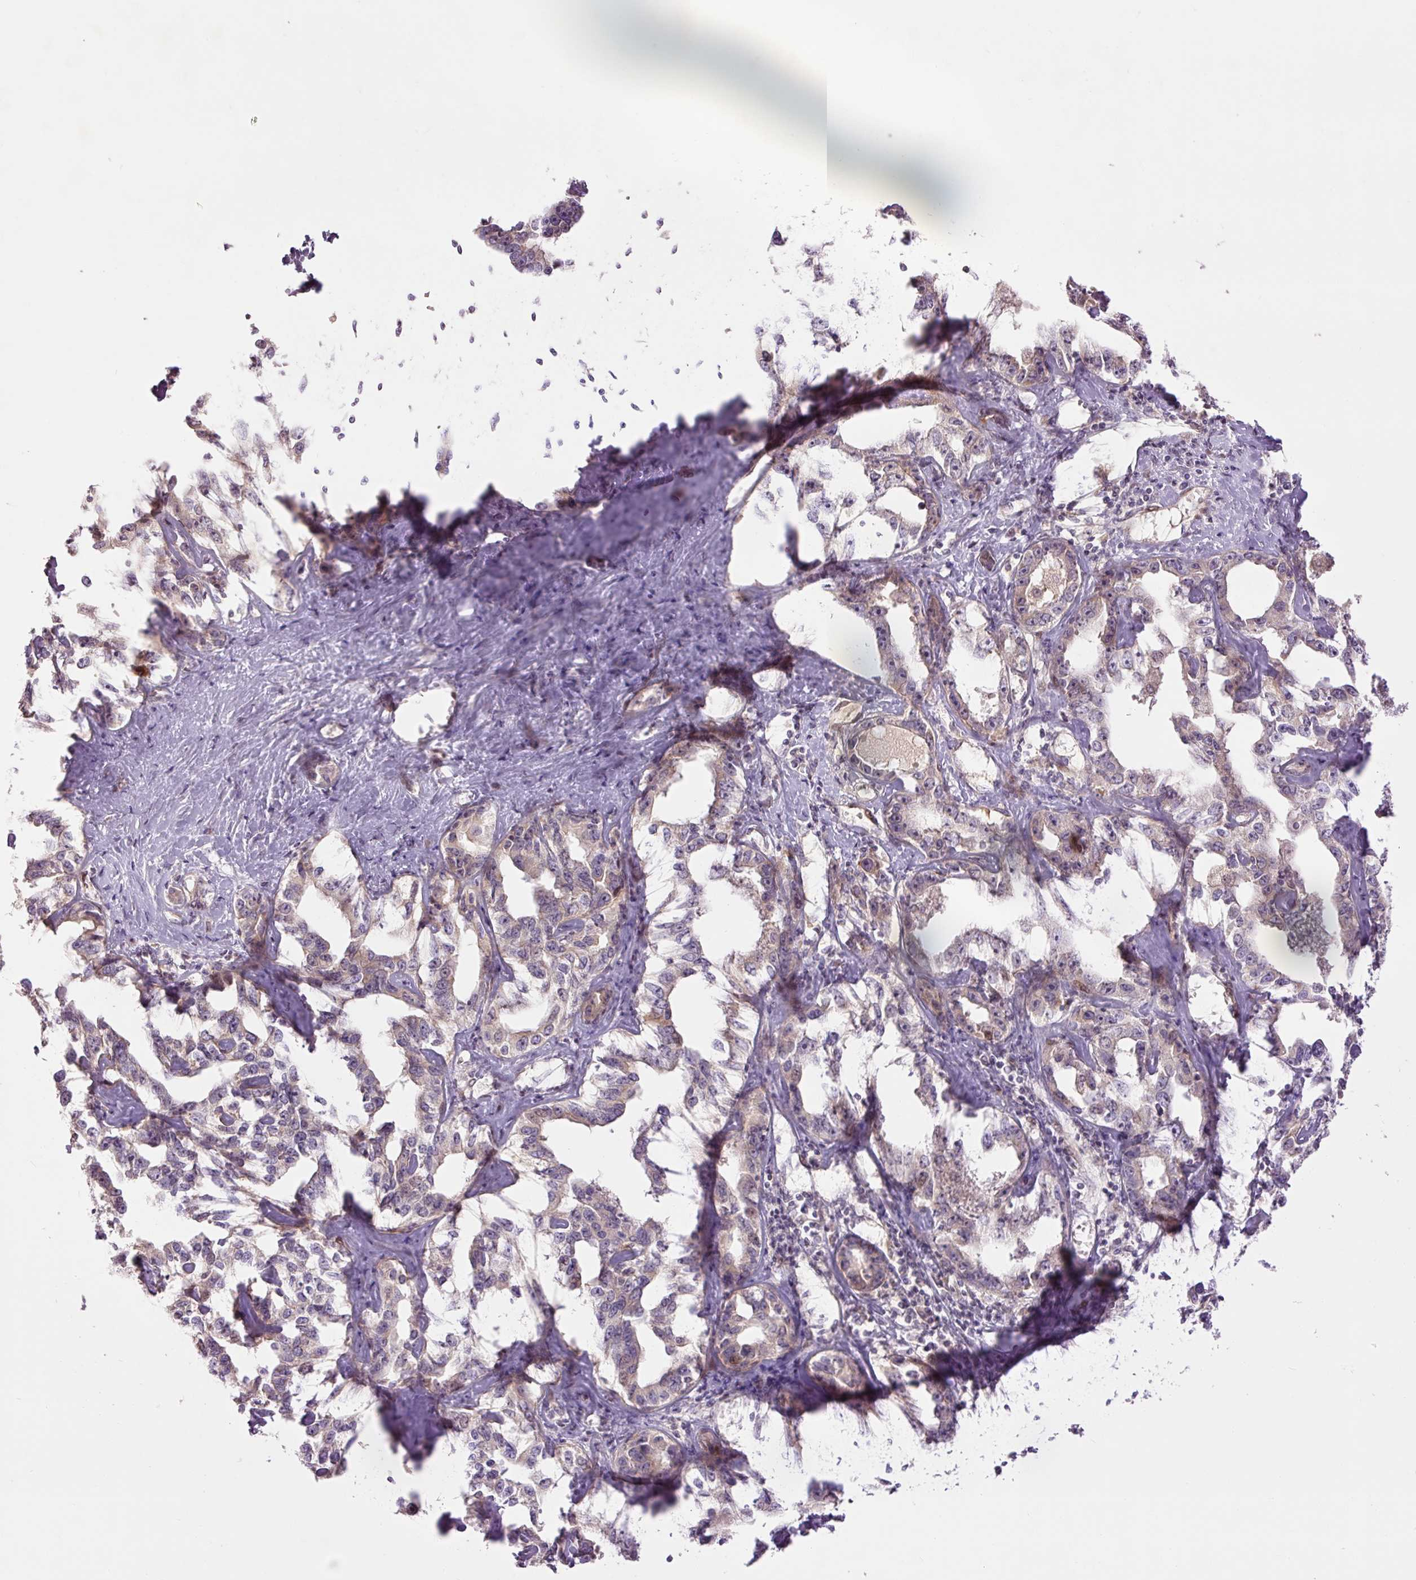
{"staining": {"intensity": "negative", "quantity": "none", "location": "none"}, "tissue": "liver cancer", "cell_type": "Tumor cells", "image_type": "cancer", "snomed": [{"axis": "morphology", "description": "Cholangiocarcinoma"}, {"axis": "topography", "description": "Liver"}], "caption": "The image demonstrates no significant expression in tumor cells of cholangiocarcinoma (liver). (DAB immunohistochemistry, high magnification).", "gene": "SLC29A3", "patient": {"sex": "male", "age": 59}}